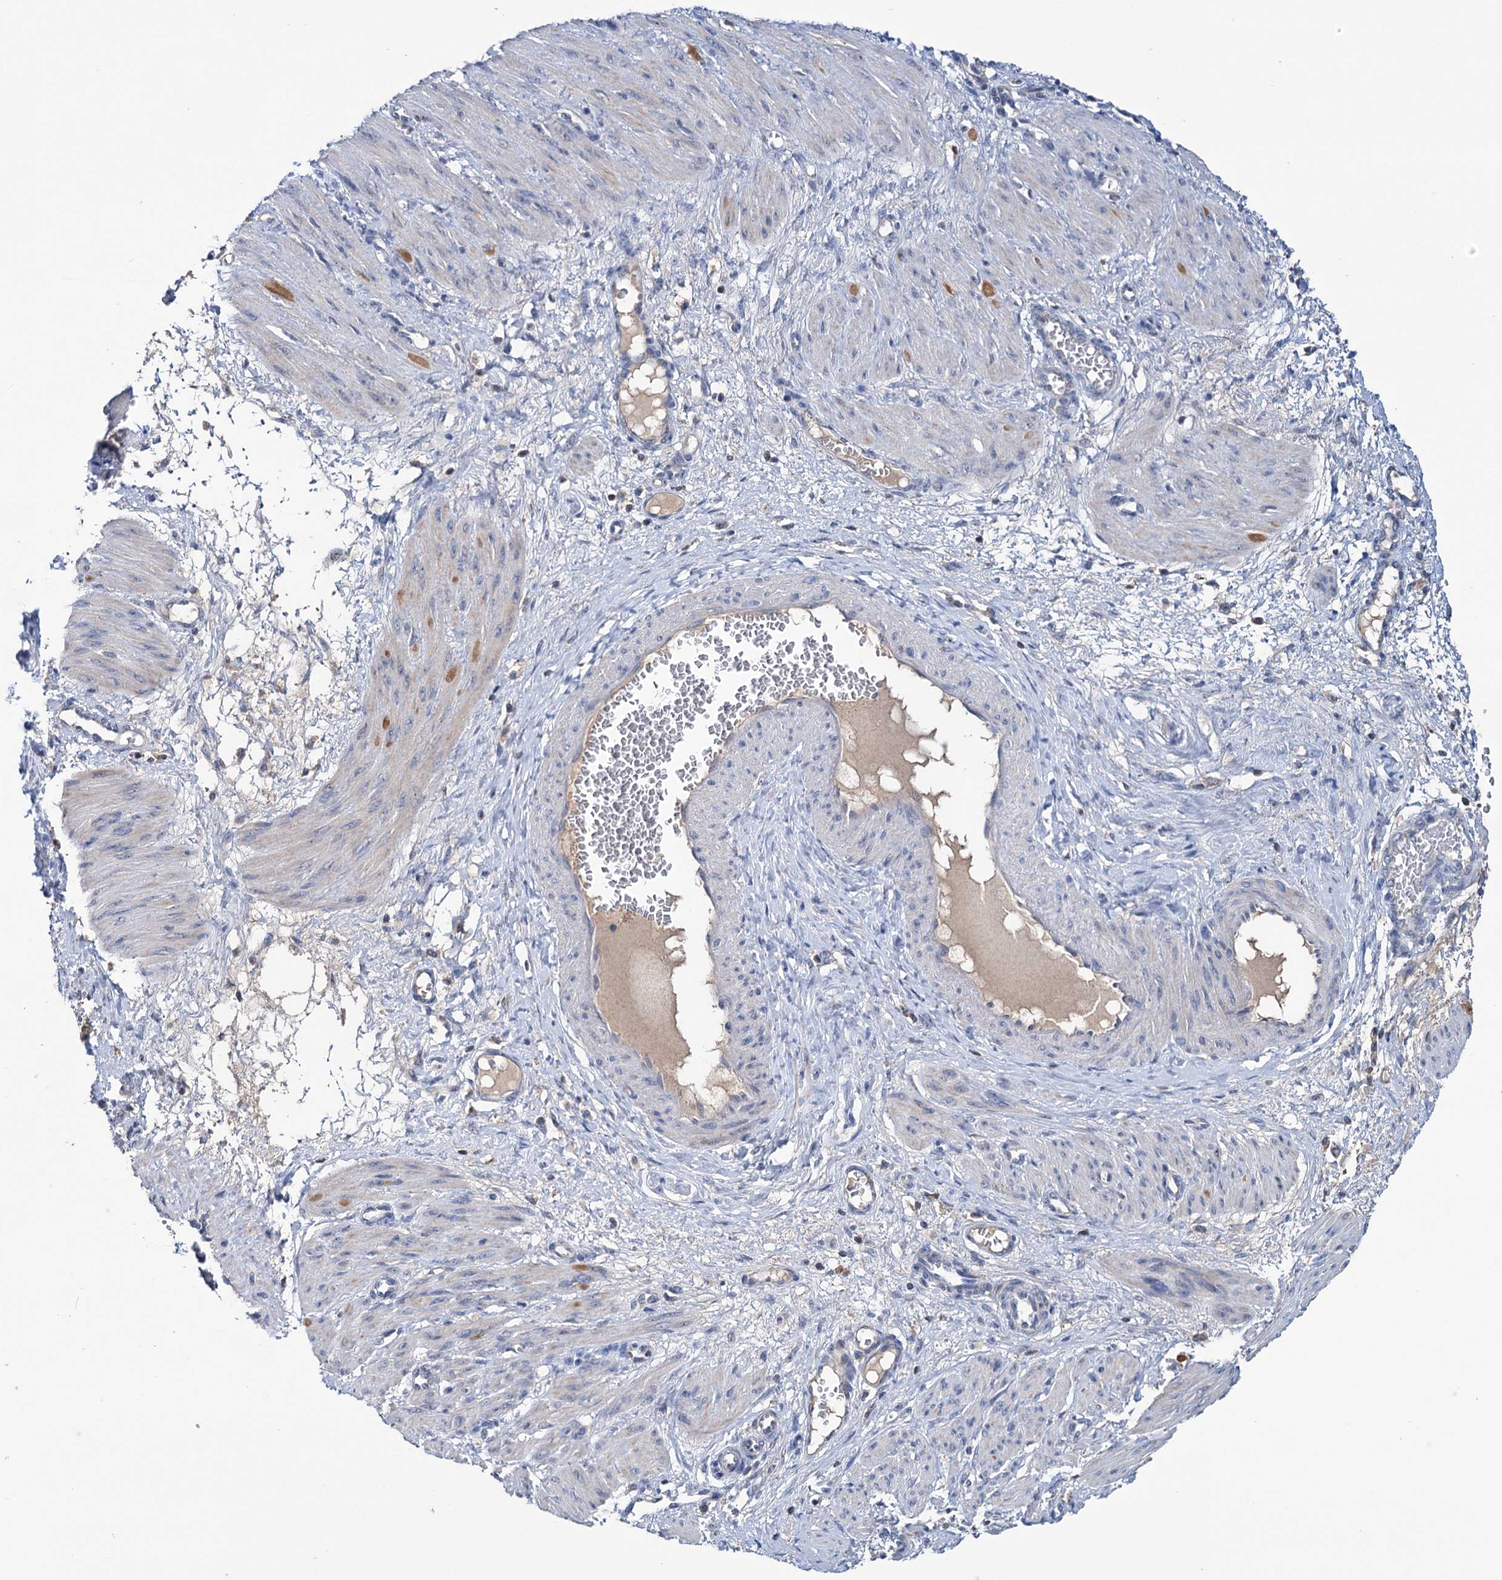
{"staining": {"intensity": "negative", "quantity": "none", "location": "none"}, "tissue": "smooth muscle", "cell_type": "Smooth muscle cells", "image_type": "normal", "snomed": [{"axis": "morphology", "description": "Normal tissue, NOS"}, {"axis": "topography", "description": "Endometrium"}], "caption": "This is an immunohistochemistry micrograph of unremarkable human smooth muscle. There is no positivity in smooth muscle cells.", "gene": "HTR3B", "patient": {"sex": "female", "age": 33}}